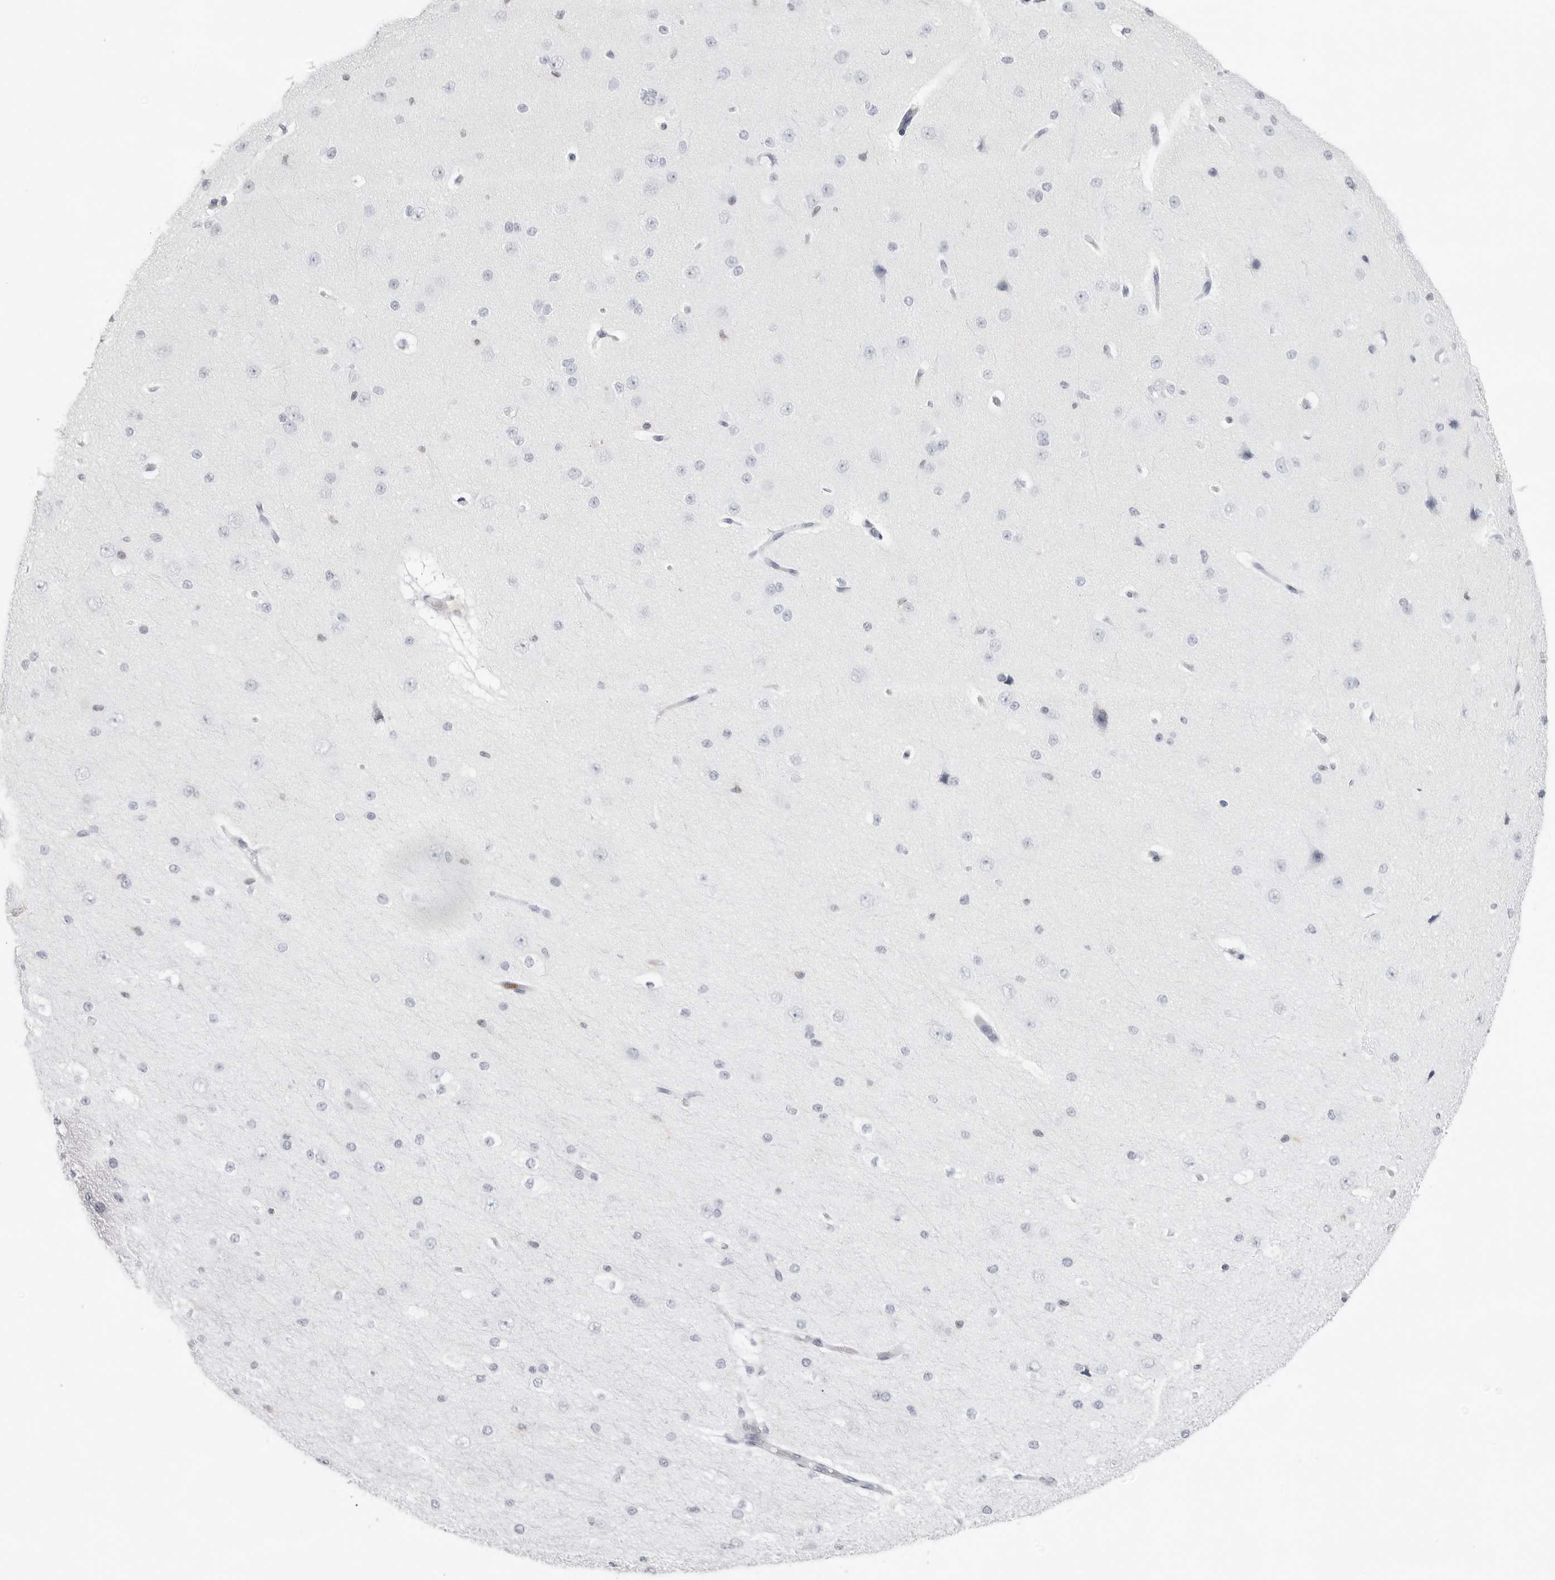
{"staining": {"intensity": "moderate", "quantity": "<25%", "location": "cytoplasmic/membranous"}, "tissue": "cerebral cortex", "cell_type": "Endothelial cells", "image_type": "normal", "snomed": [{"axis": "morphology", "description": "Normal tissue, NOS"}, {"axis": "morphology", "description": "Developmental malformation"}, {"axis": "topography", "description": "Cerebral cortex"}], "caption": "Immunohistochemistry of normal human cerebral cortex exhibits low levels of moderate cytoplasmic/membranous expression in approximately <25% of endothelial cells.", "gene": "FMNL1", "patient": {"sex": "female", "age": 30}}